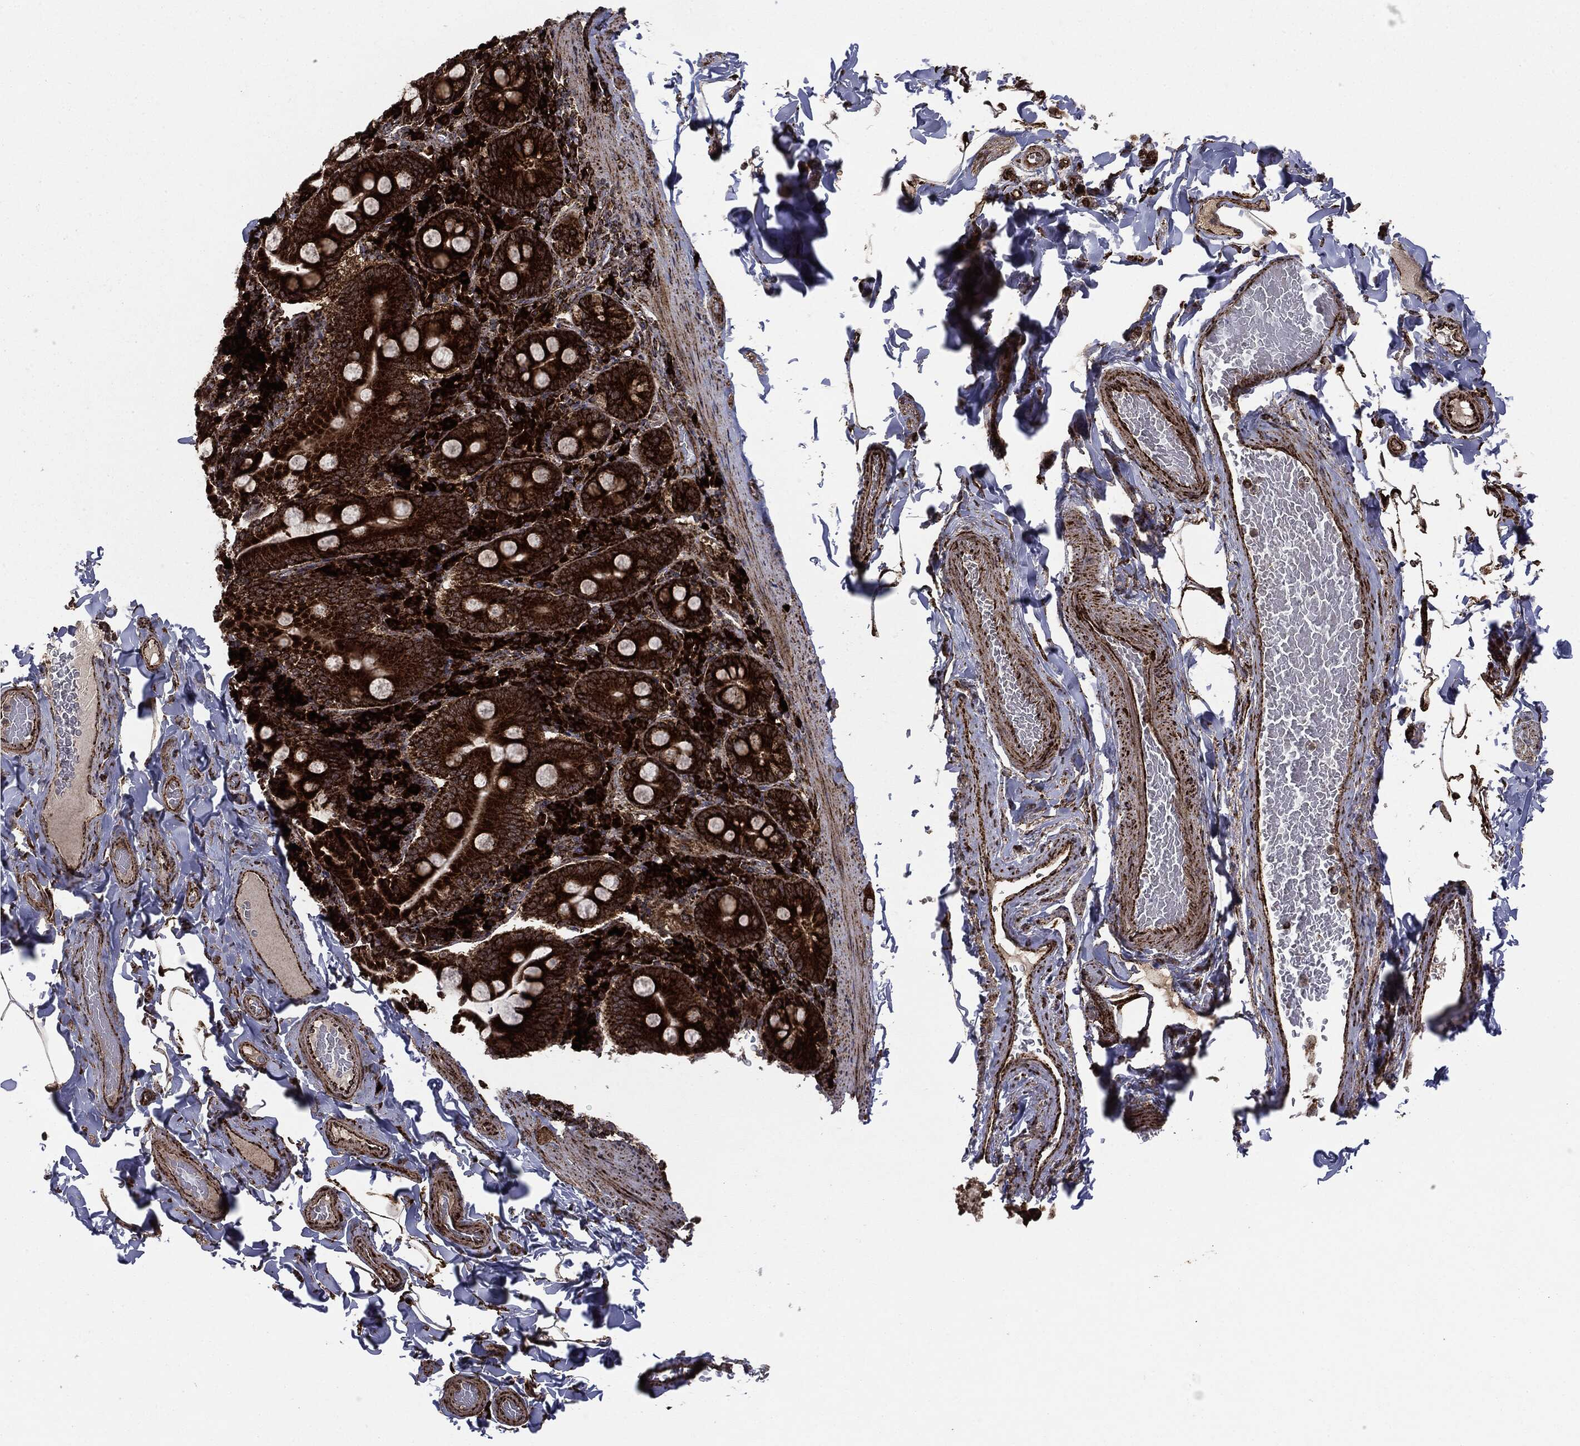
{"staining": {"intensity": "strong", "quantity": "25%-75%", "location": "cytoplasmic/membranous"}, "tissue": "soft tissue", "cell_type": "Fibroblasts", "image_type": "normal", "snomed": [{"axis": "morphology", "description": "Normal tissue, NOS"}, {"axis": "topography", "description": "Smooth muscle"}, {"axis": "topography", "description": "Duodenum"}, {"axis": "topography", "description": "Peripheral nerve tissue"}], "caption": "DAB immunohistochemical staining of normal soft tissue reveals strong cytoplasmic/membranous protein expression in about 25%-75% of fibroblasts. The protein is stained brown, and the nuclei are stained in blue (DAB IHC with brightfield microscopy, high magnification).", "gene": "MAP2K1", "patient": {"sex": "female", "age": 61}}